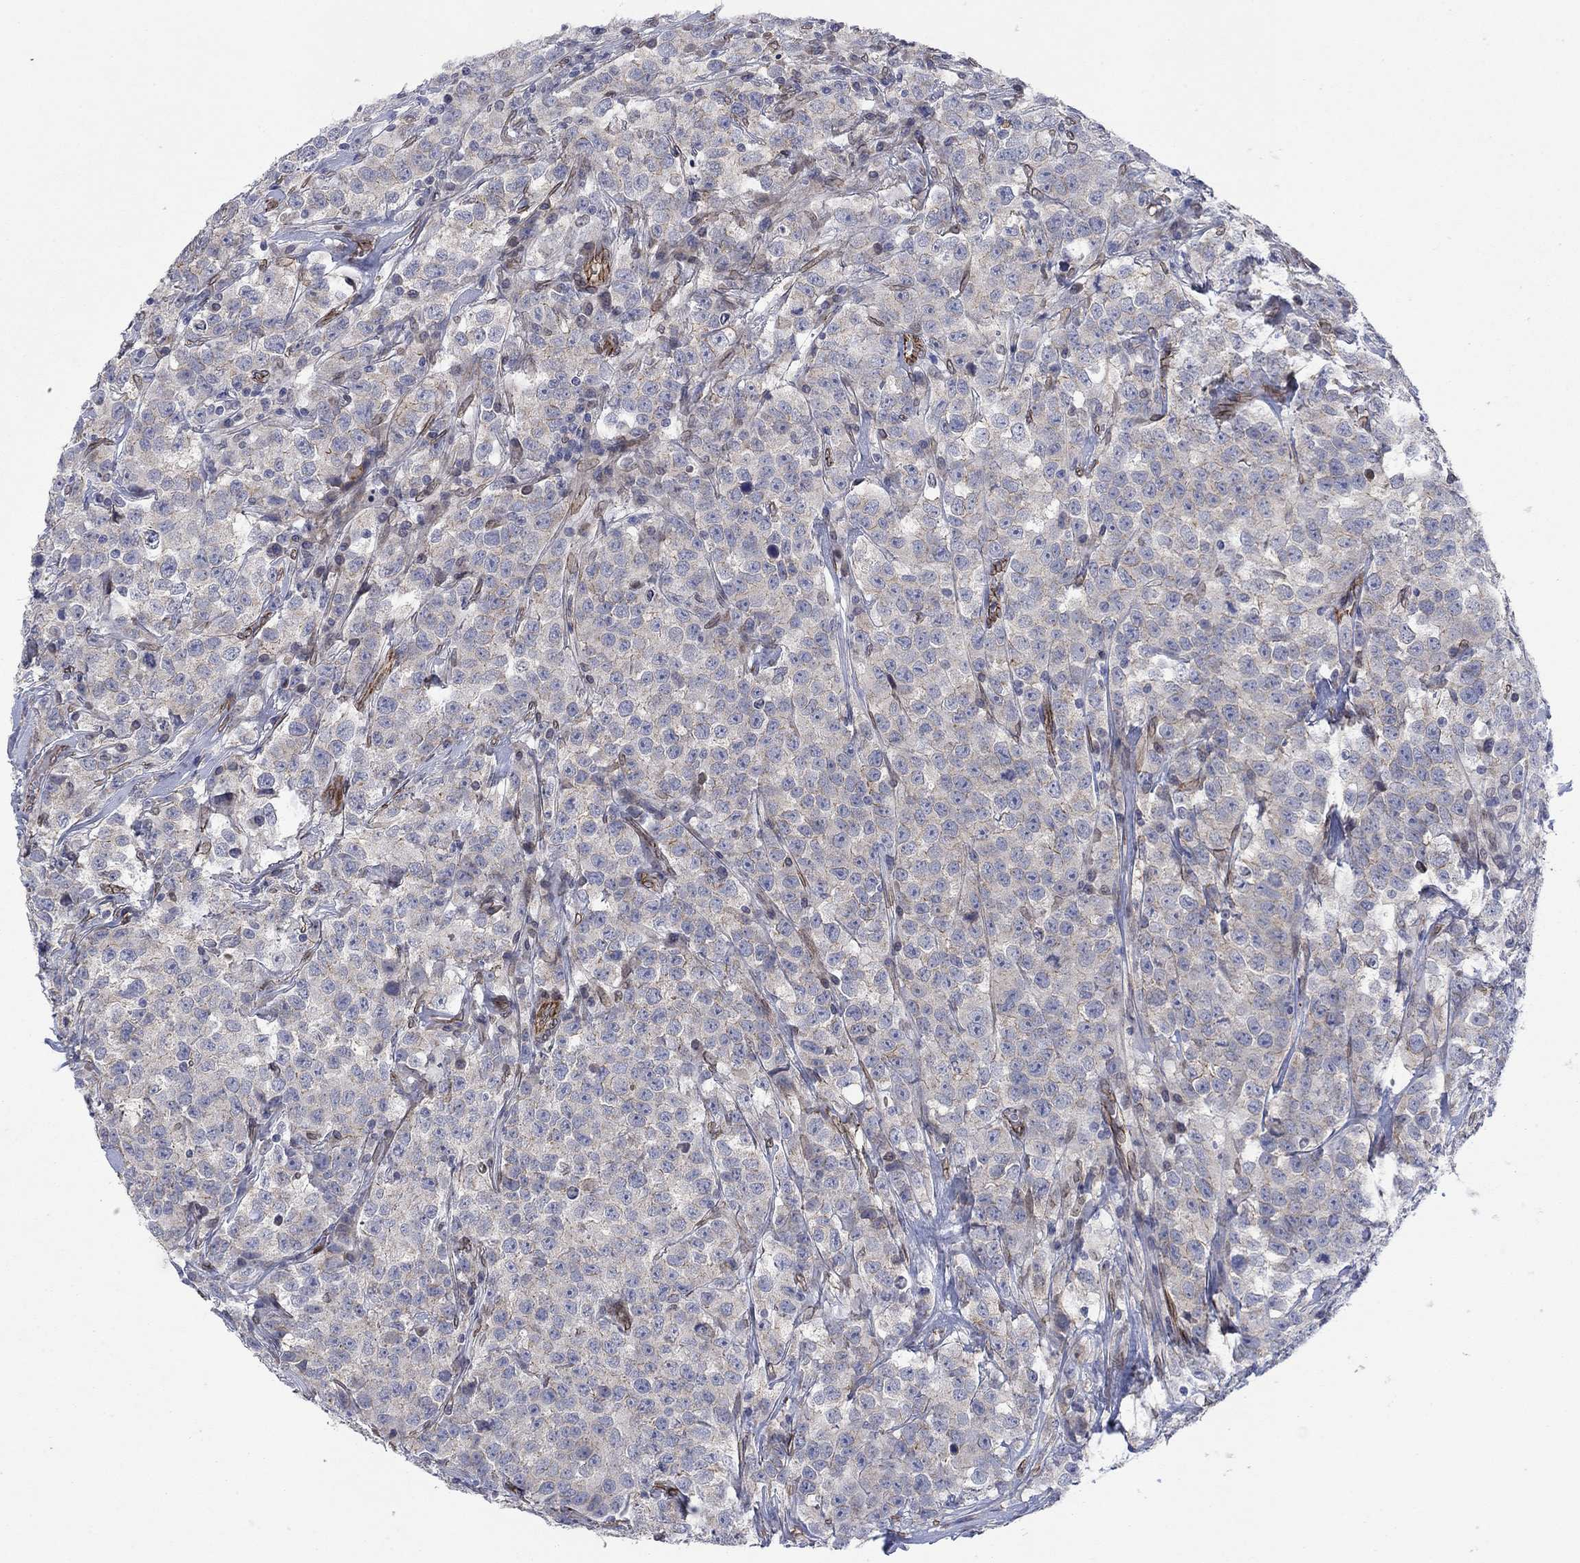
{"staining": {"intensity": "negative", "quantity": "none", "location": "none"}, "tissue": "testis cancer", "cell_type": "Tumor cells", "image_type": "cancer", "snomed": [{"axis": "morphology", "description": "Seminoma, NOS"}, {"axis": "topography", "description": "Testis"}], "caption": "Protein analysis of testis cancer (seminoma) exhibits no significant positivity in tumor cells. (Brightfield microscopy of DAB IHC at high magnification).", "gene": "EMC9", "patient": {"sex": "male", "age": 59}}